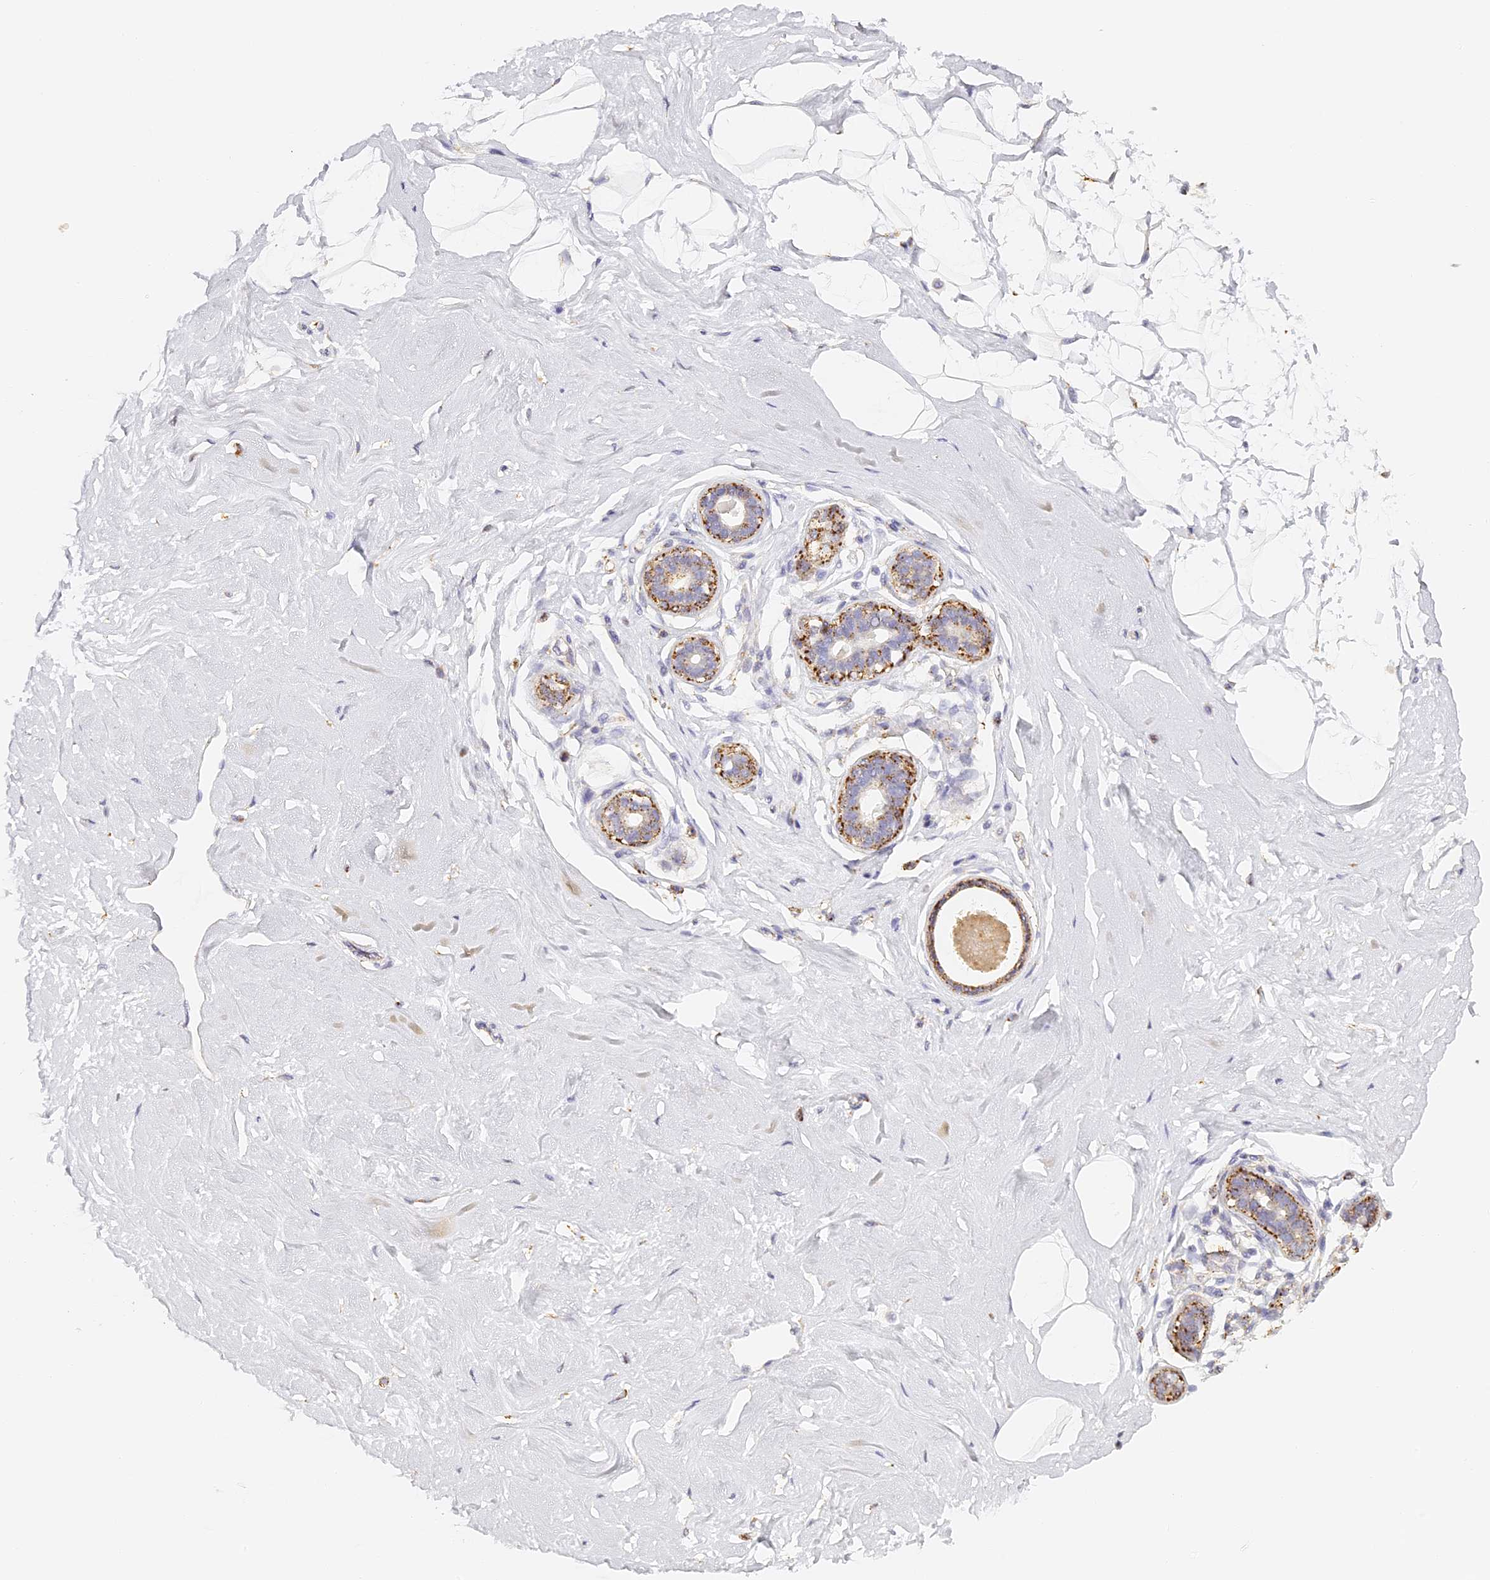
{"staining": {"intensity": "negative", "quantity": "none", "location": "none"}, "tissue": "breast", "cell_type": "Adipocytes", "image_type": "normal", "snomed": [{"axis": "morphology", "description": "Normal tissue, NOS"}, {"axis": "morphology", "description": "Adenoma, NOS"}, {"axis": "topography", "description": "Breast"}], "caption": "Immunohistochemistry photomicrograph of benign breast: breast stained with DAB (3,3'-diaminobenzidine) exhibits no significant protein staining in adipocytes. Nuclei are stained in blue.", "gene": "LAMP2", "patient": {"sex": "female", "age": 23}}